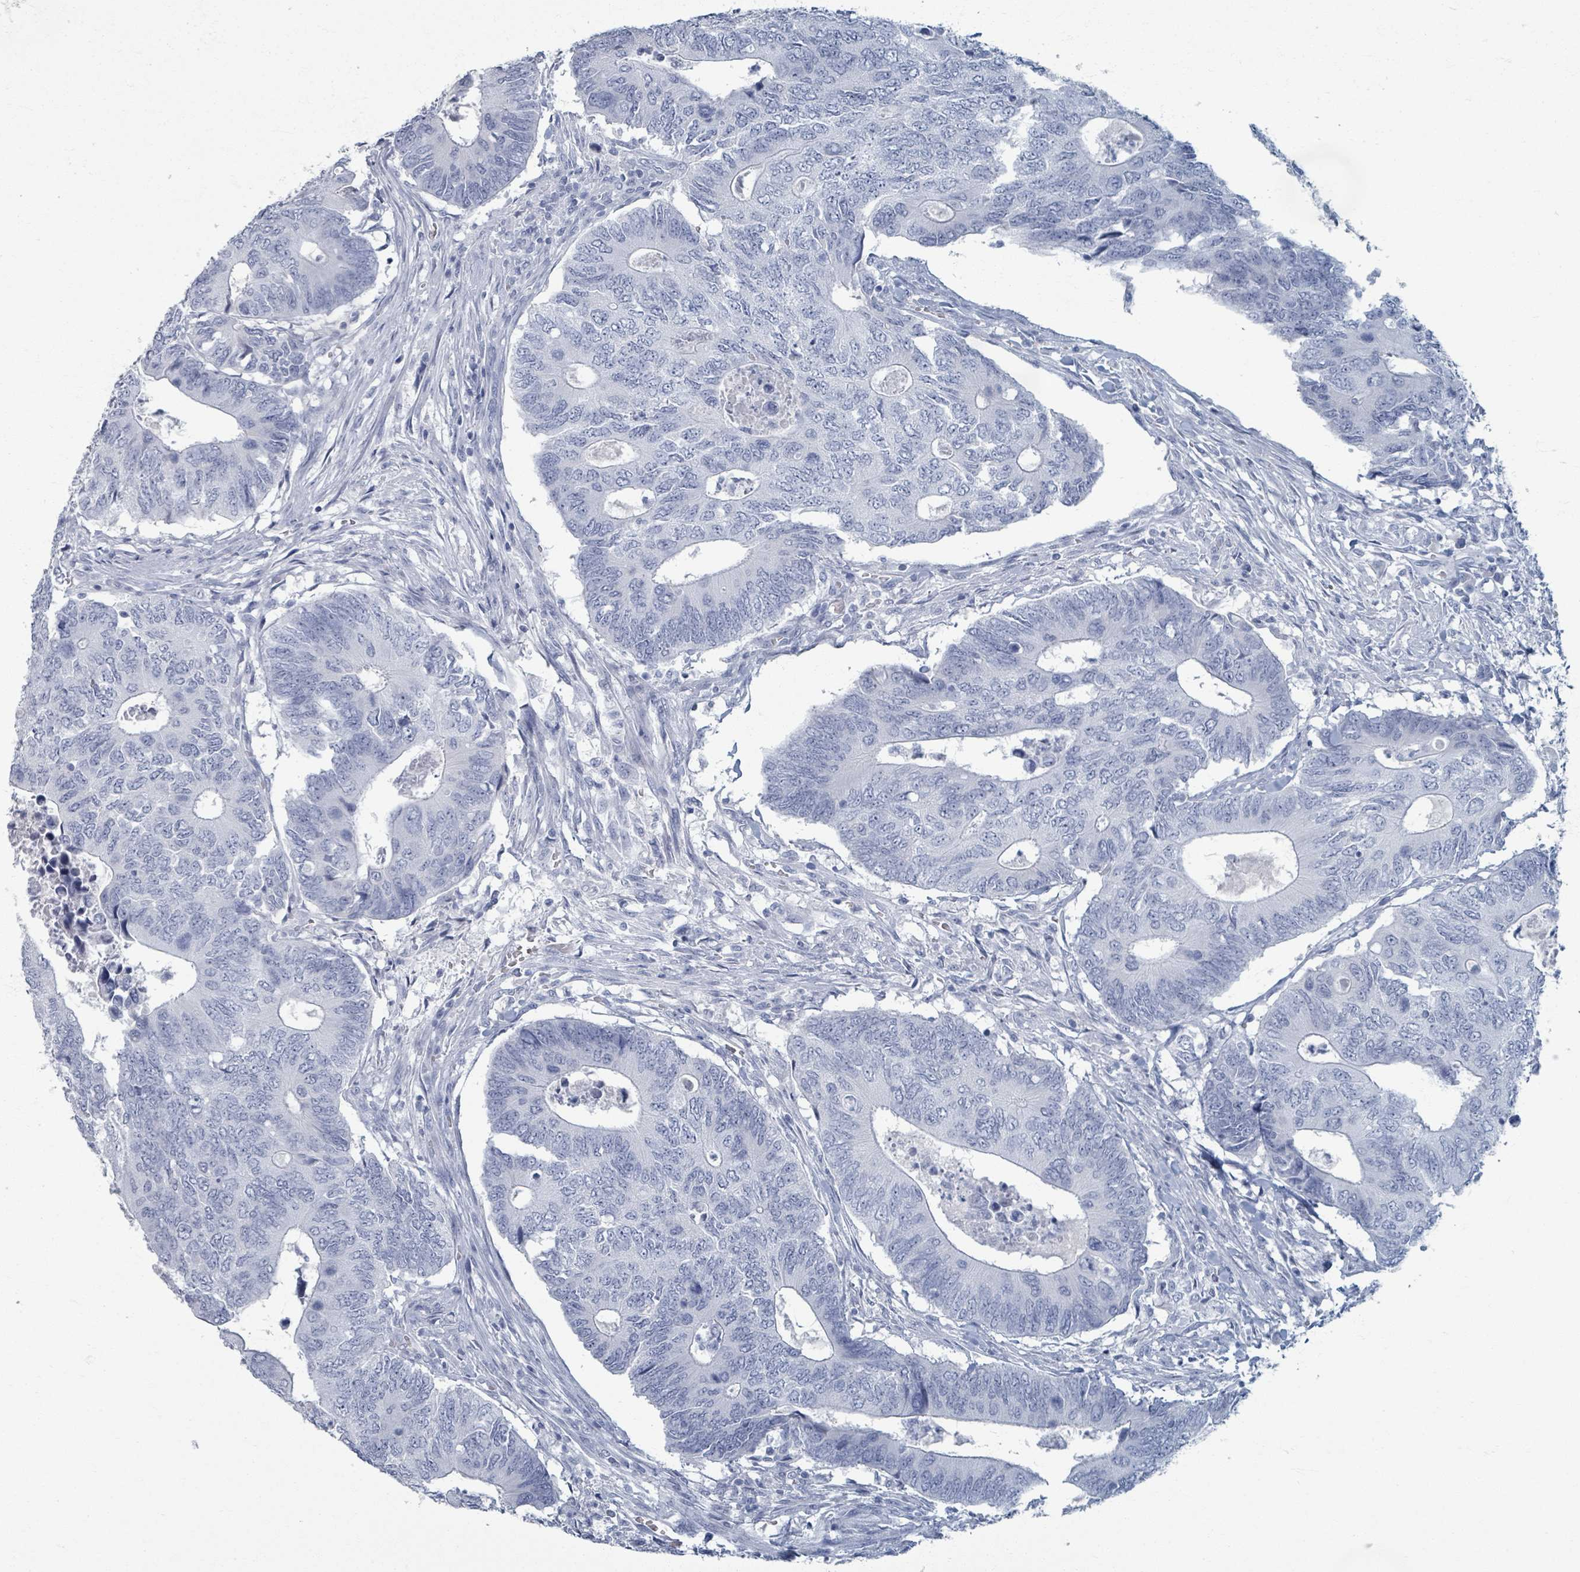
{"staining": {"intensity": "negative", "quantity": "none", "location": "none"}, "tissue": "colorectal cancer", "cell_type": "Tumor cells", "image_type": "cancer", "snomed": [{"axis": "morphology", "description": "Adenocarcinoma, NOS"}, {"axis": "topography", "description": "Colon"}], "caption": "Tumor cells show no significant positivity in adenocarcinoma (colorectal). (IHC, brightfield microscopy, high magnification).", "gene": "TAS2R1", "patient": {"sex": "male", "age": 87}}